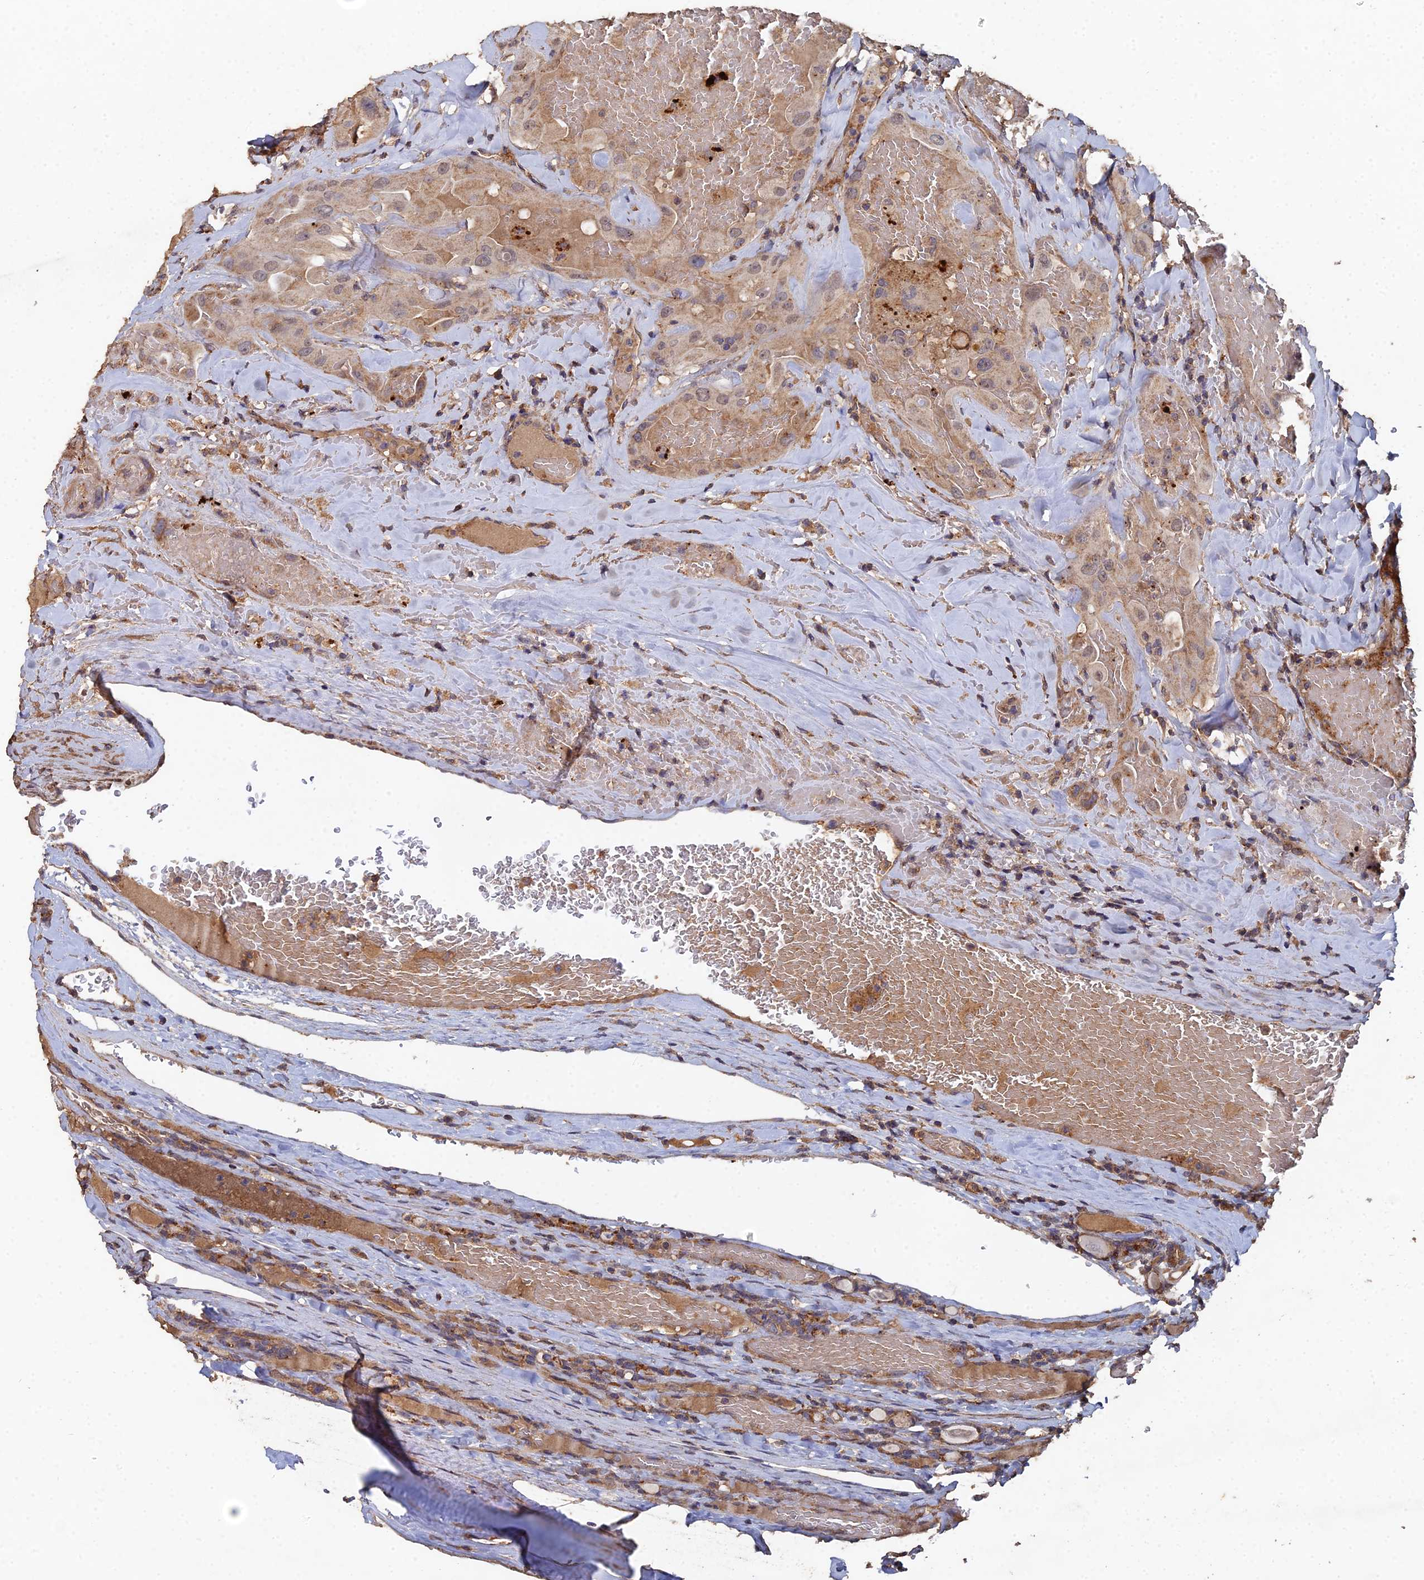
{"staining": {"intensity": "moderate", "quantity": ">75%", "location": "cytoplasmic/membranous"}, "tissue": "thyroid cancer", "cell_type": "Tumor cells", "image_type": "cancer", "snomed": [{"axis": "morphology", "description": "Papillary adenocarcinoma, NOS"}, {"axis": "topography", "description": "Thyroid gland"}], "caption": "A high-resolution micrograph shows immunohistochemistry staining of papillary adenocarcinoma (thyroid), which exhibits moderate cytoplasmic/membranous staining in about >75% of tumor cells. (IHC, brightfield microscopy, high magnification).", "gene": "SPANXN4", "patient": {"sex": "female", "age": 72}}